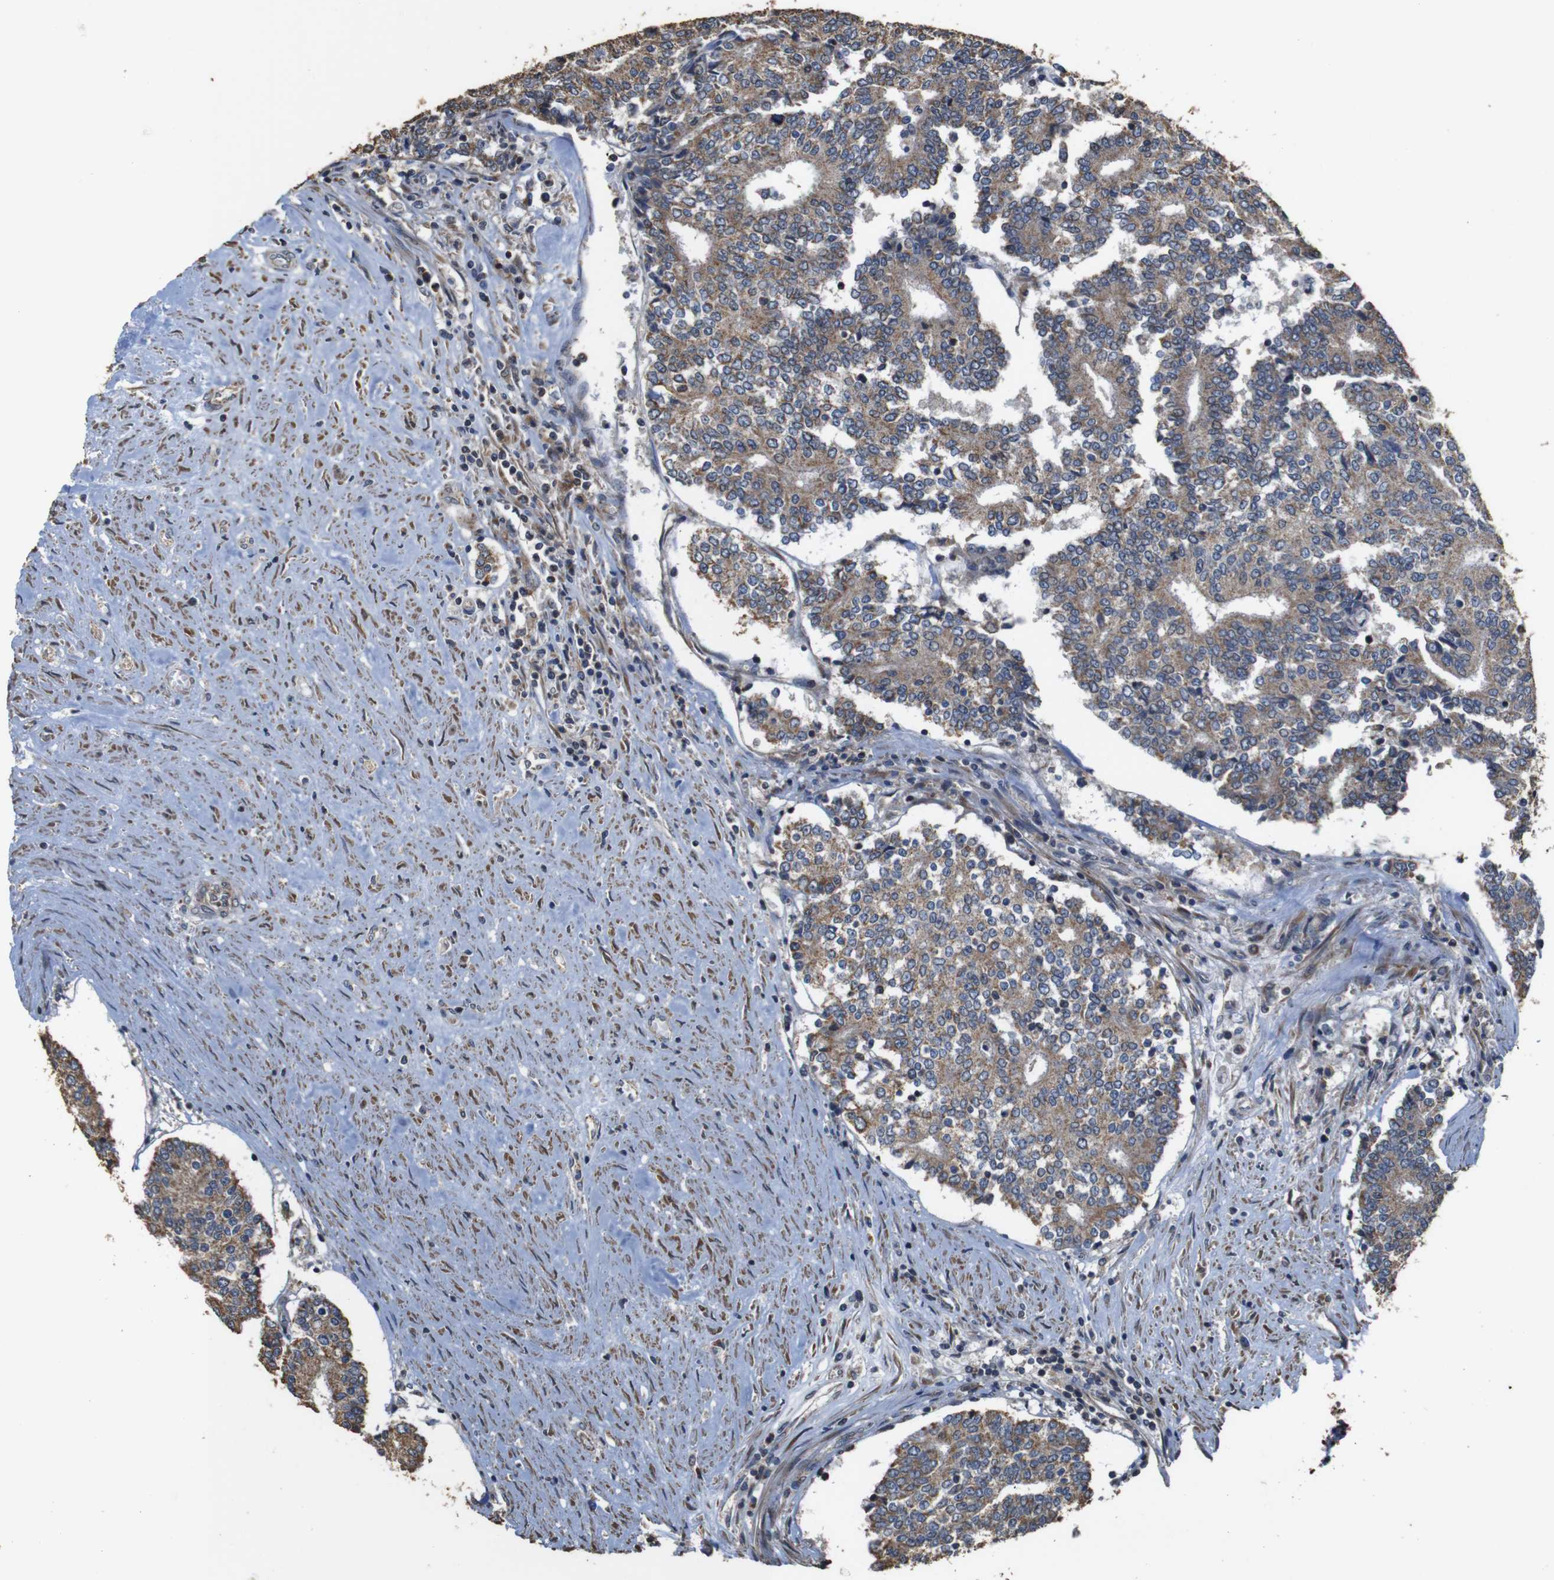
{"staining": {"intensity": "moderate", "quantity": ">75%", "location": "cytoplasmic/membranous"}, "tissue": "prostate cancer", "cell_type": "Tumor cells", "image_type": "cancer", "snomed": [{"axis": "morphology", "description": "Normal tissue, NOS"}, {"axis": "morphology", "description": "Adenocarcinoma, High grade"}, {"axis": "topography", "description": "Prostate"}, {"axis": "topography", "description": "Seminal veicle"}], "caption": "A brown stain shows moderate cytoplasmic/membranous expression of a protein in human high-grade adenocarcinoma (prostate) tumor cells.", "gene": "SNN", "patient": {"sex": "male", "age": 55}}